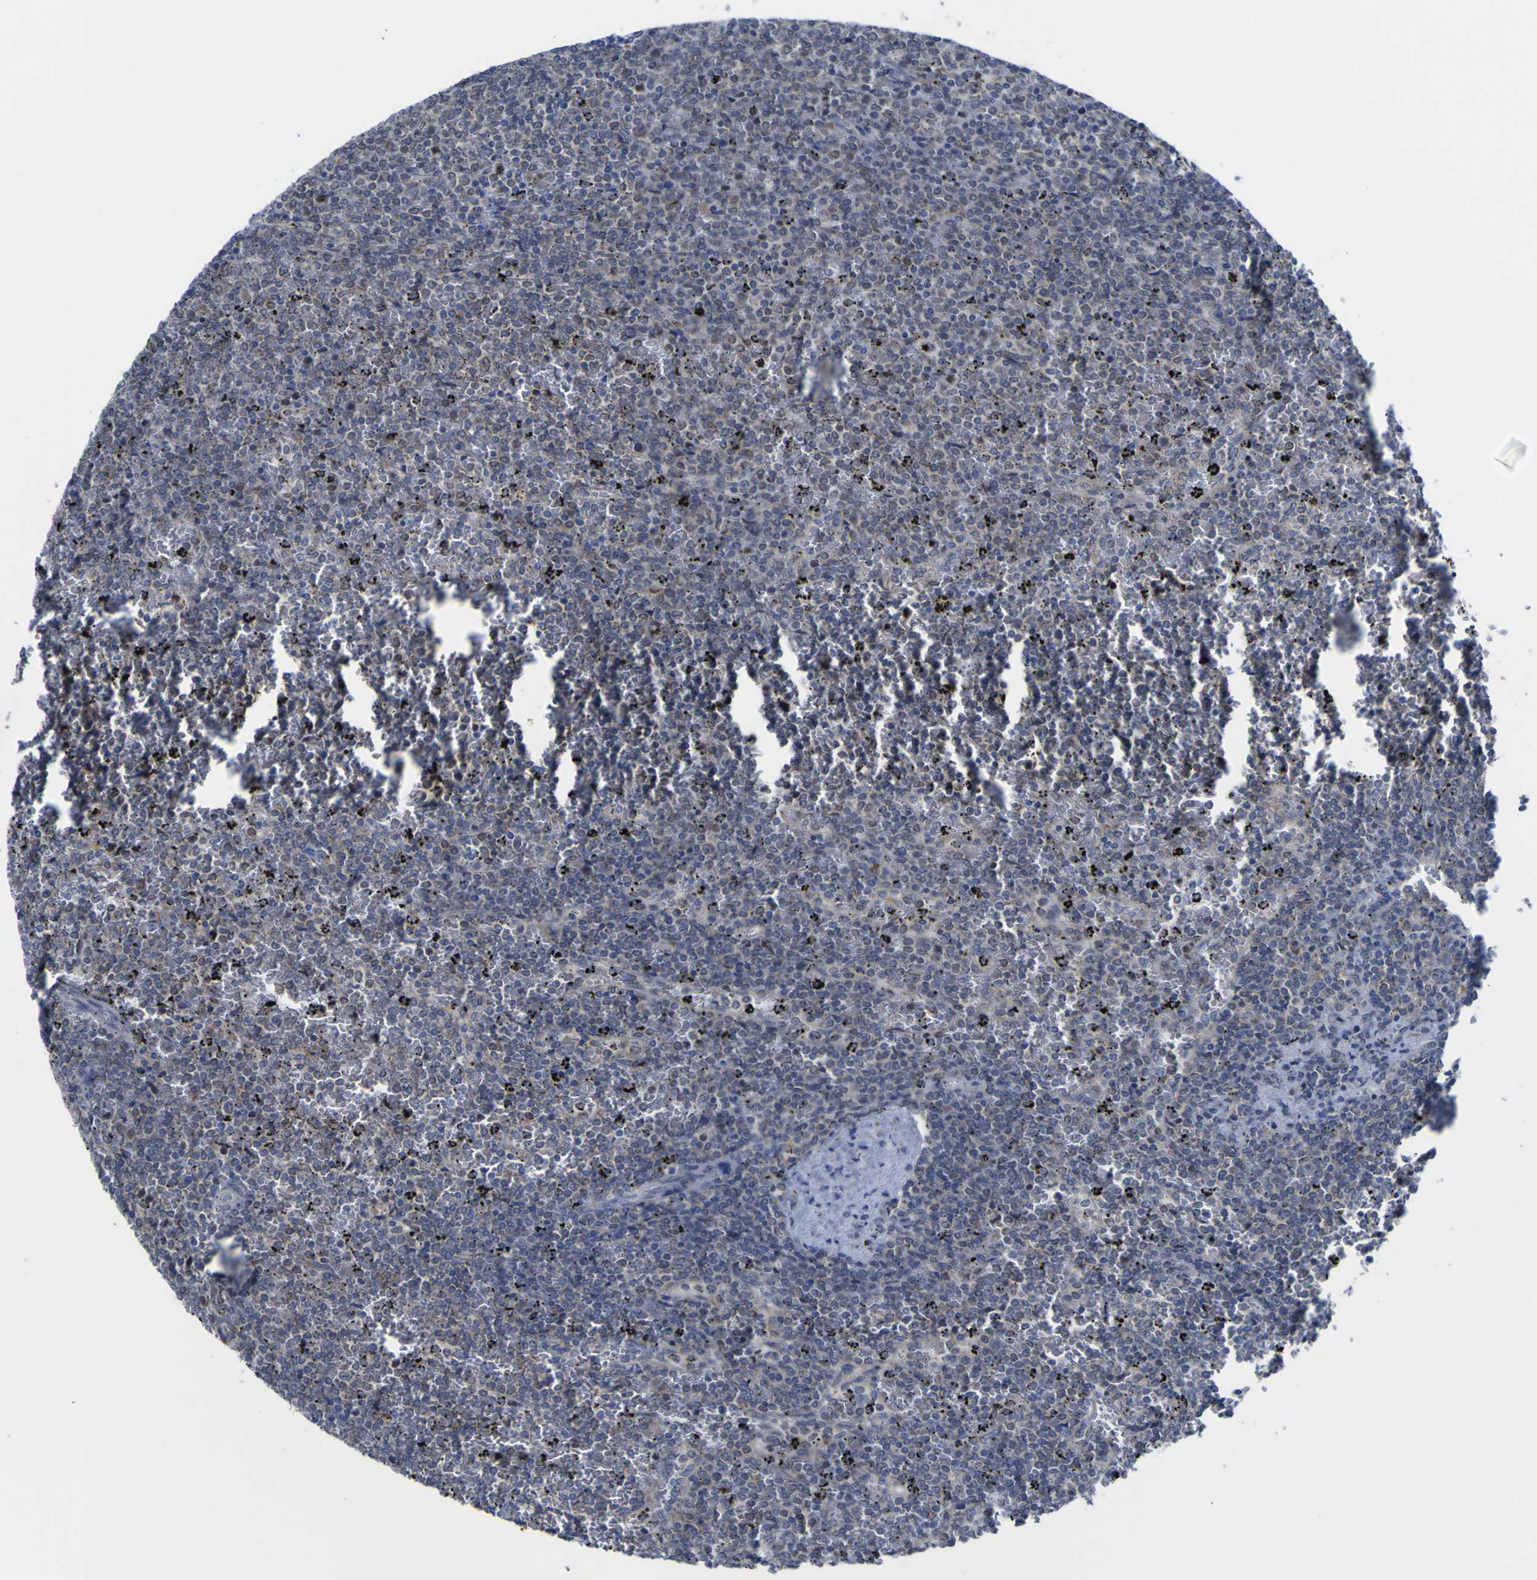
{"staining": {"intensity": "negative", "quantity": "none", "location": "none"}, "tissue": "lymphoma", "cell_type": "Tumor cells", "image_type": "cancer", "snomed": [{"axis": "morphology", "description": "Malignant lymphoma, non-Hodgkin's type, Low grade"}, {"axis": "topography", "description": "Spleen"}], "caption": "Tumor cells show no significant expression in lymphoma.", "gene": "TNFRSF11A", "patient": {"sex": "female", "age": 77}}